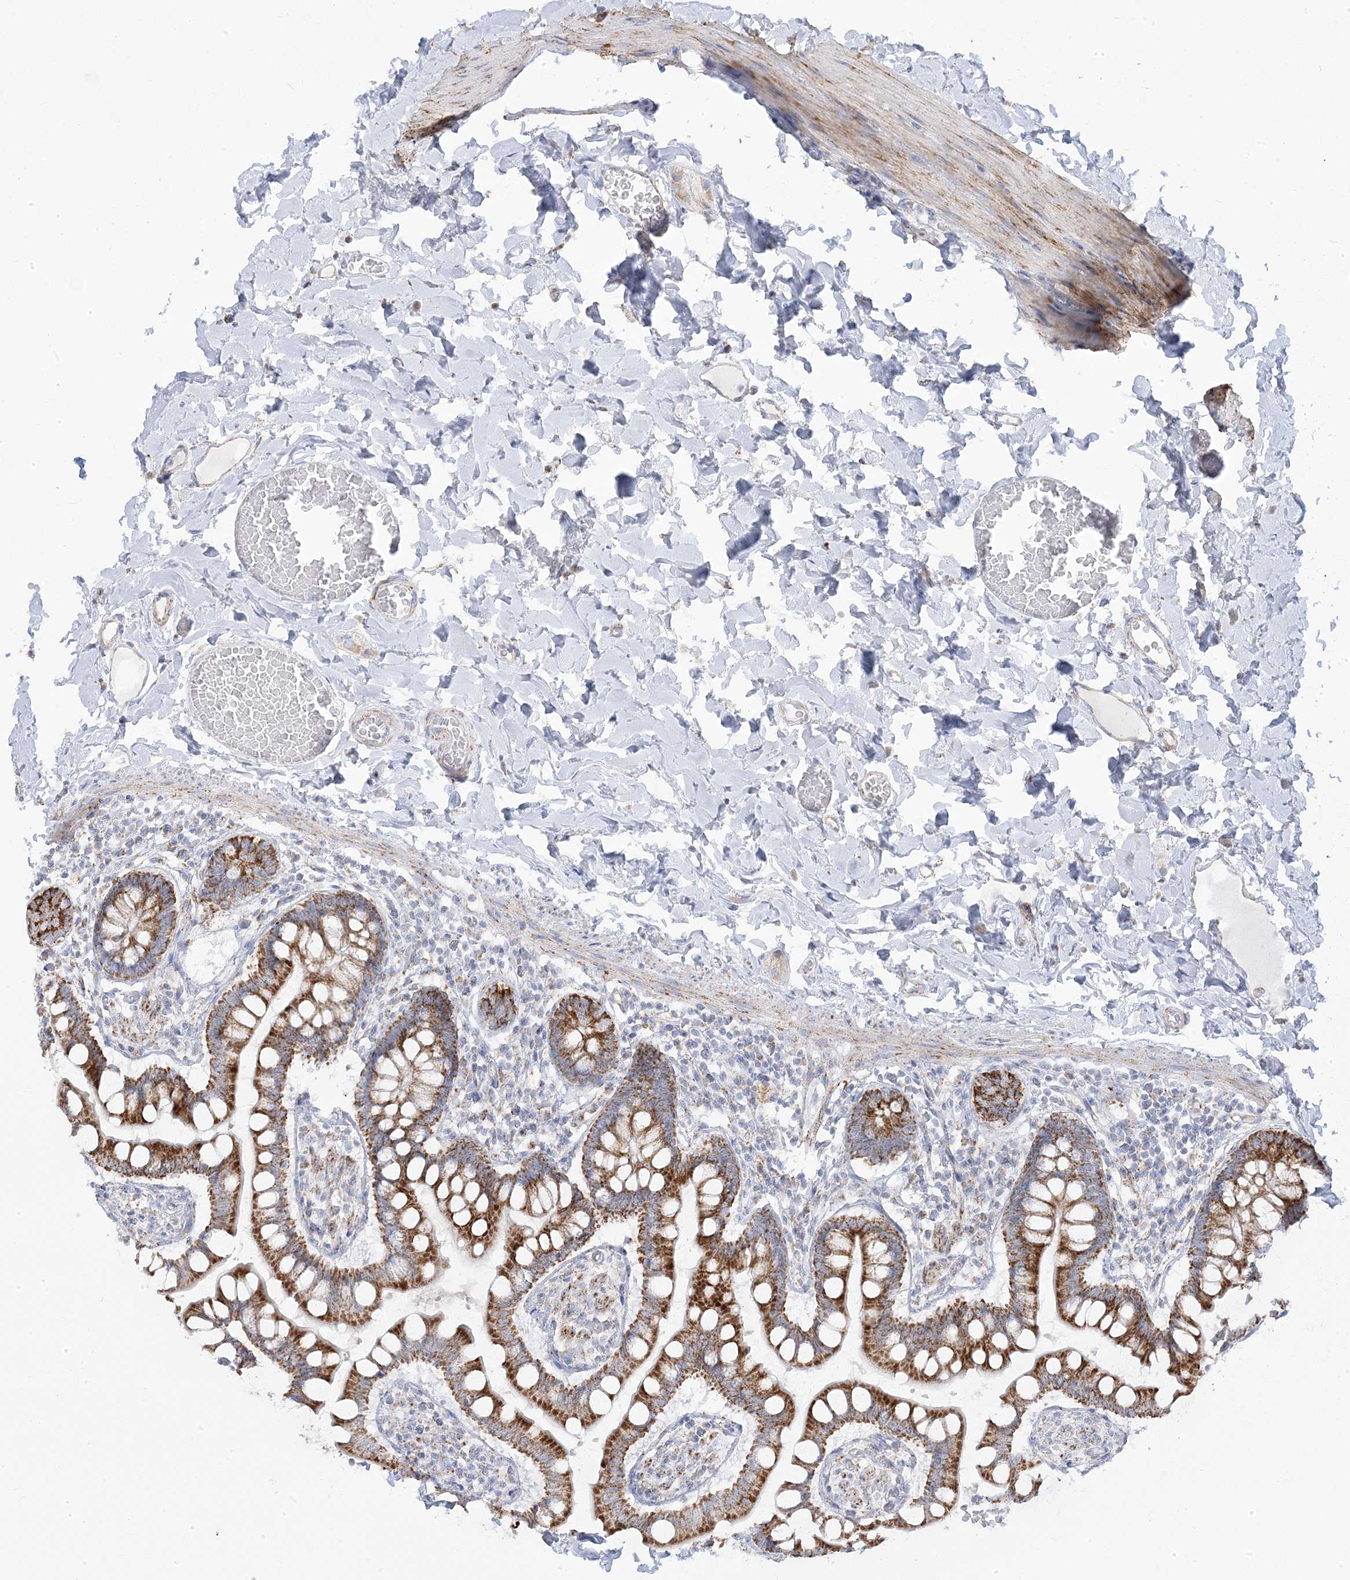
{"staining": {"intensity": "moderate", "quantity": ">75%", "location": "cytoplasmic/membranous"}, "tissue": "small intestine", "cell_type": "Glandular cells", "image_type": "normal", "snomed": [{"axis": "morphology", "description": "Normal tissue, NOS"}, {"axis": "topography", "description": "Small intestine"}], "caption": "Protein staining by immunohistochemistry (IHC) displays moderate cytoplasmic/membranous staining in about >75% of glandular cells in benign small intestine.", "gene": "PCCB", "patient": {"sex": "male", "age": 41}}